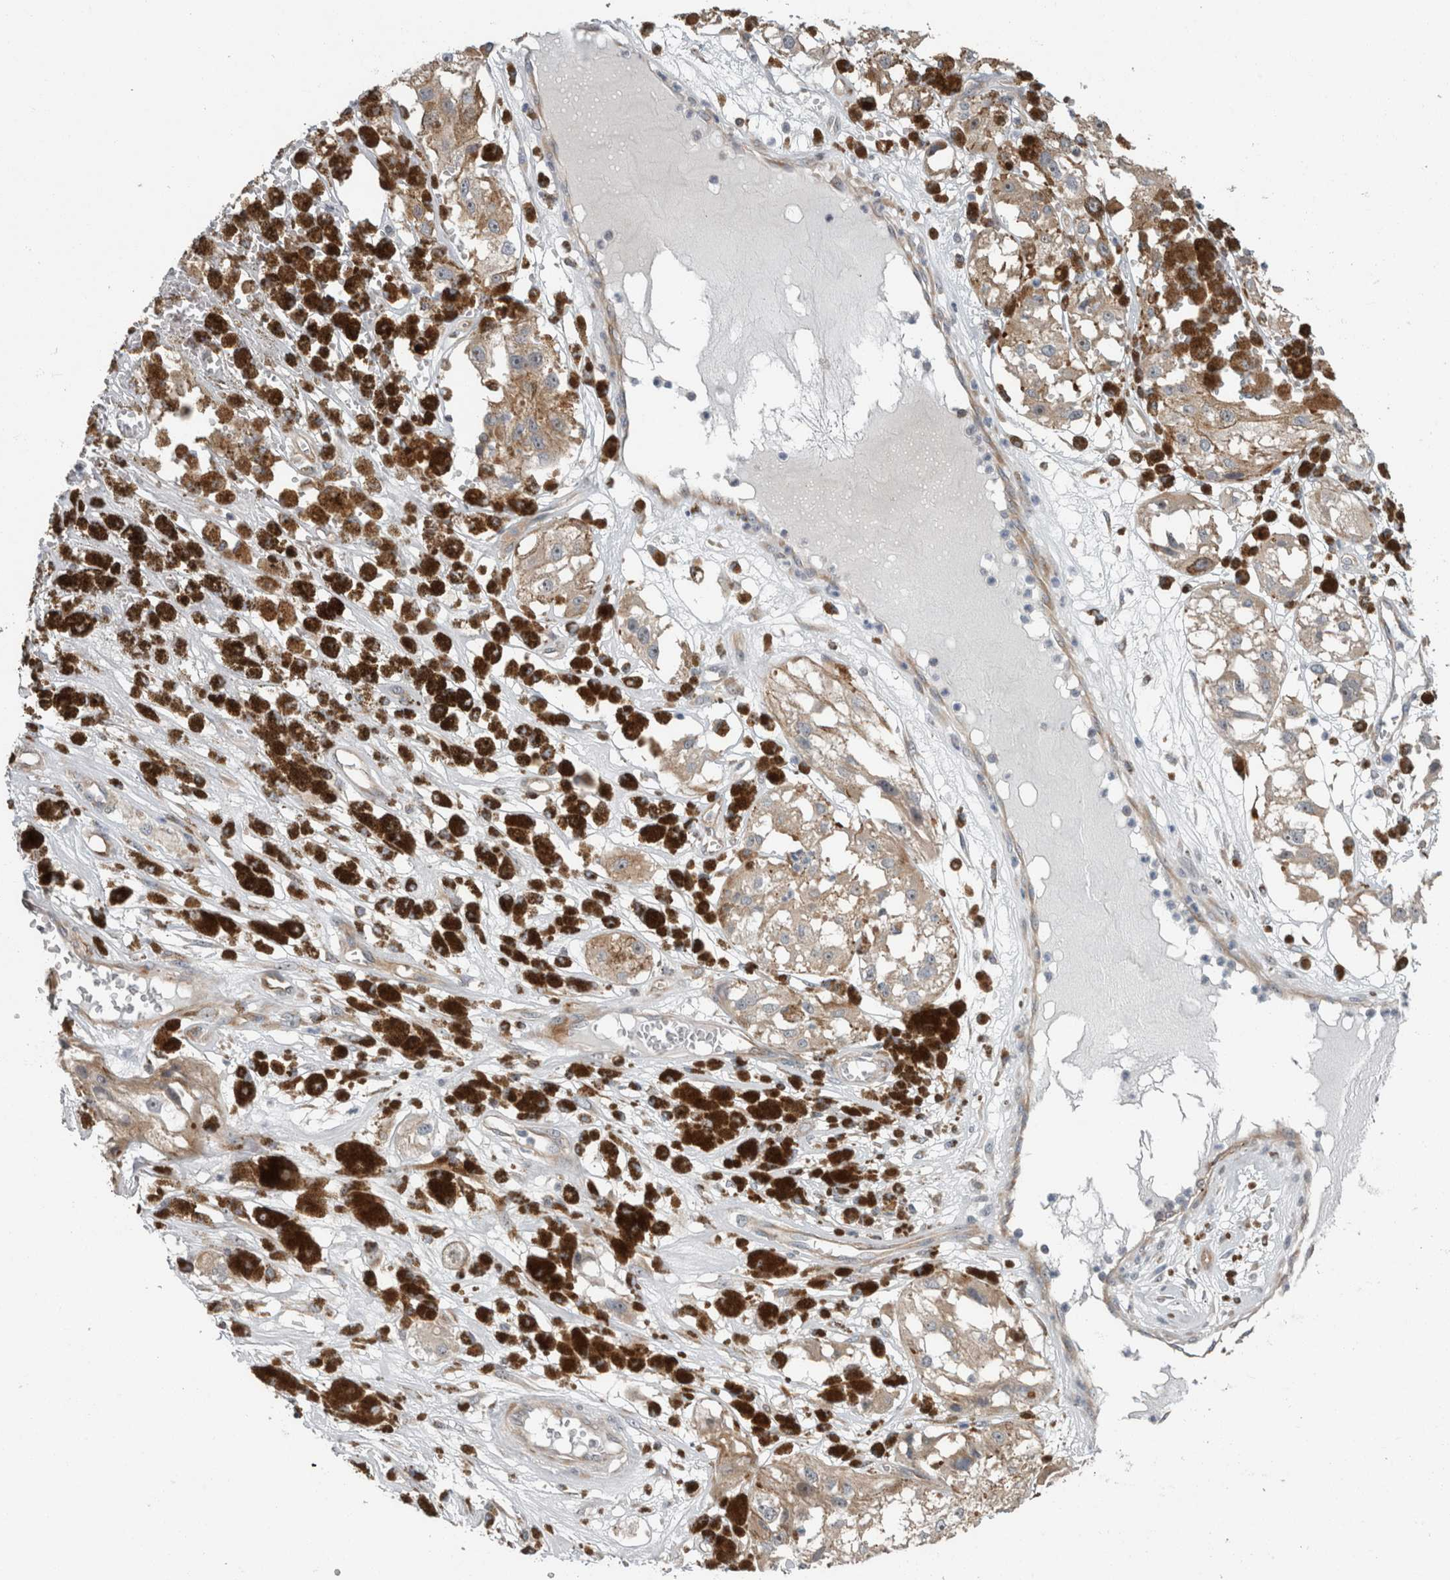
{"staining": {"intensity": "moderate", "quantity": ">75%", "location": "cytoplasmic/membranous"}, "tissue": "melanoma", "cell_type": "Tumor cells", "image_type": "cancer", "snomed": [{"axis": "morphology", "description": "Malignant melanoma, NOS"}, {"axis": "topography", "description": "Skin"}], "caption": "Approximately >75% of tumor cells in human melanoma show moderate cytoplasmic/membranous protein staining as visualized by brown immunohistochemical staining.", "gene": "USP25", "patient": {"sex": "male", "age": 88}}